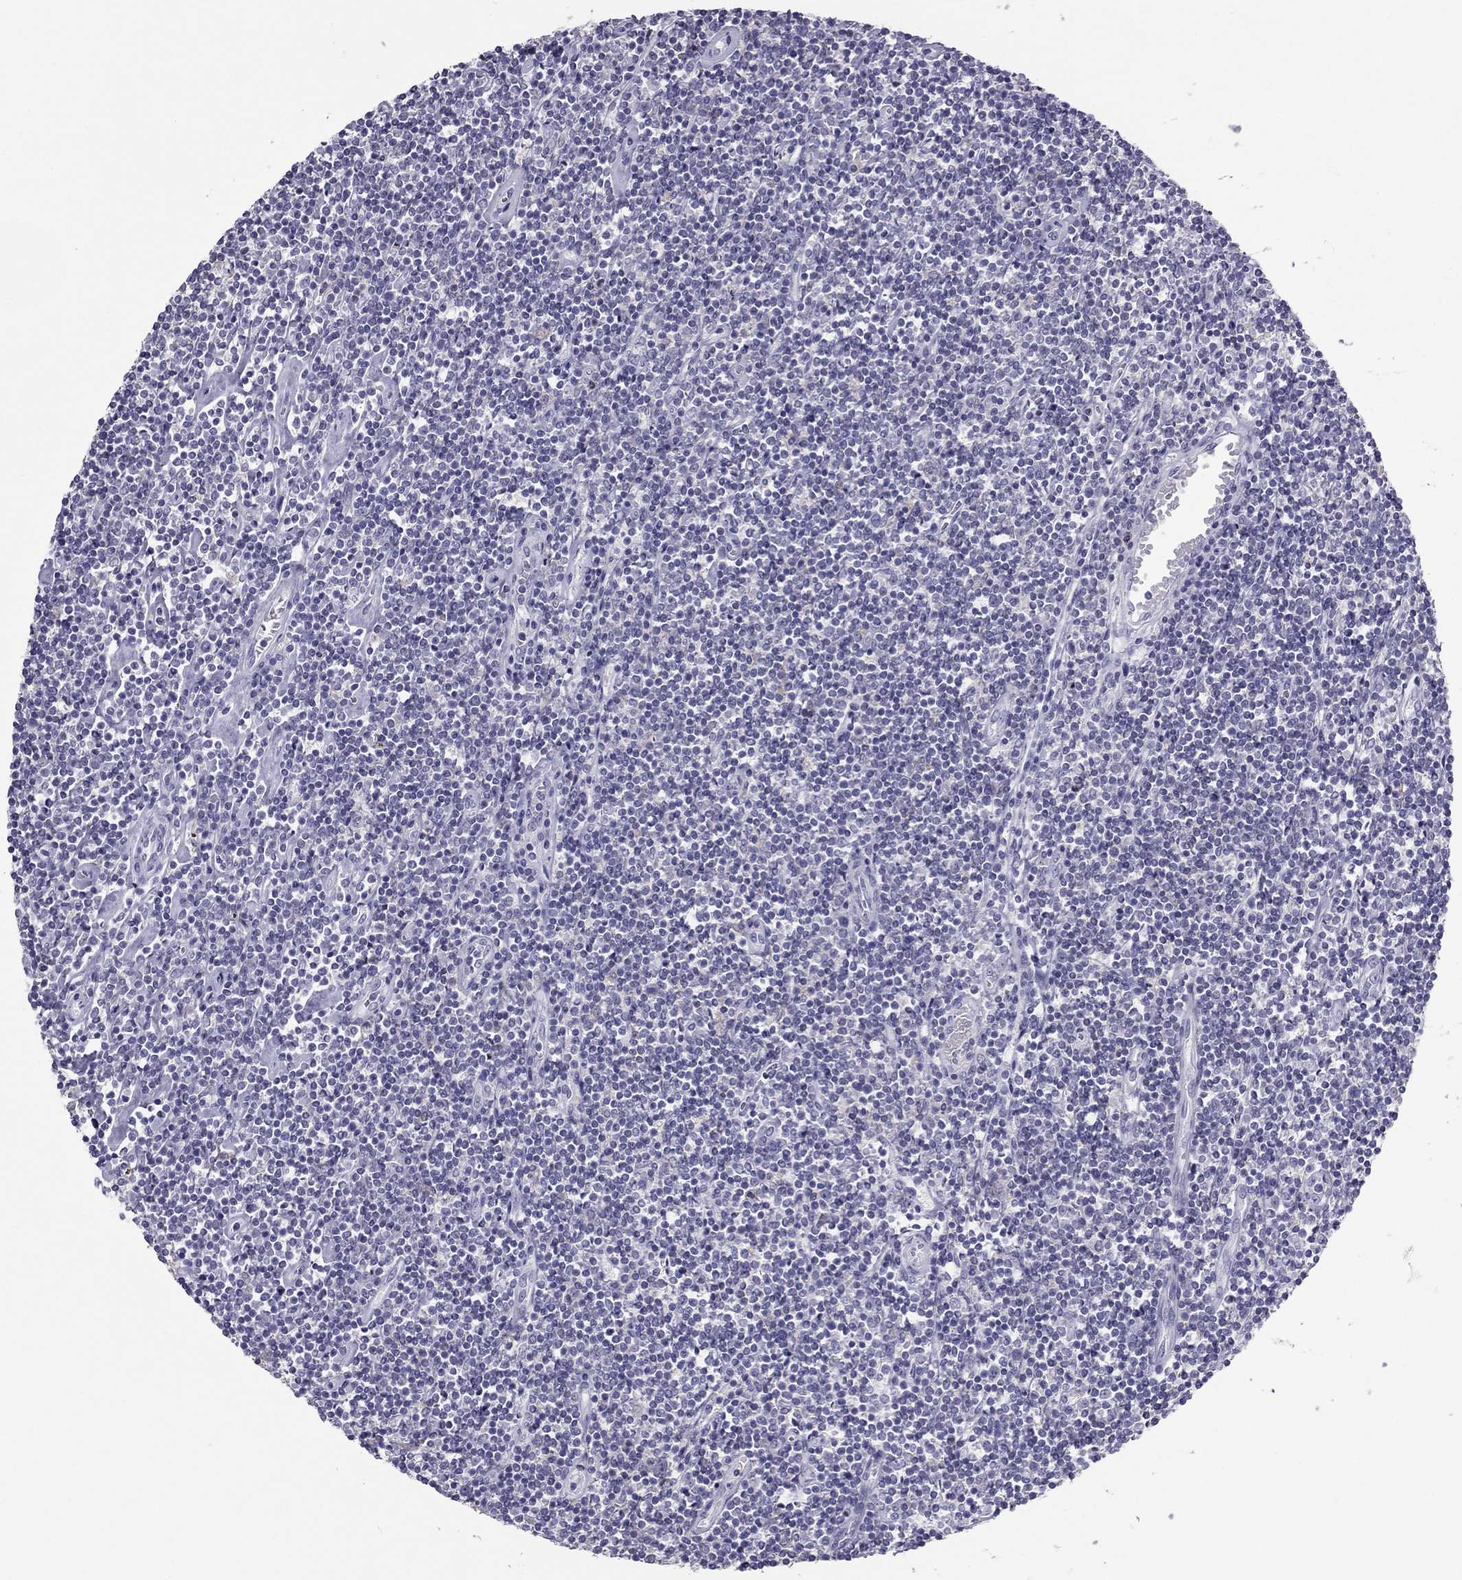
{"staining": {"intensity": "negative", "quantity": "none", "location": "none"}, "tissue": "lymphoma", "cell_type": "Tumor cells", "image_type": "cancer", "snomed": [{"axis": "morphology", "description": "Hodgkin's disease, NOS"}, {"axis": "topography", "description": "Lymph node"}], "caption": "Histopathology image shows no significant protein expression in tumor cells of lymphoma.", "gene": "RGS8", "patient": {"sex": "male", "age": 40}}